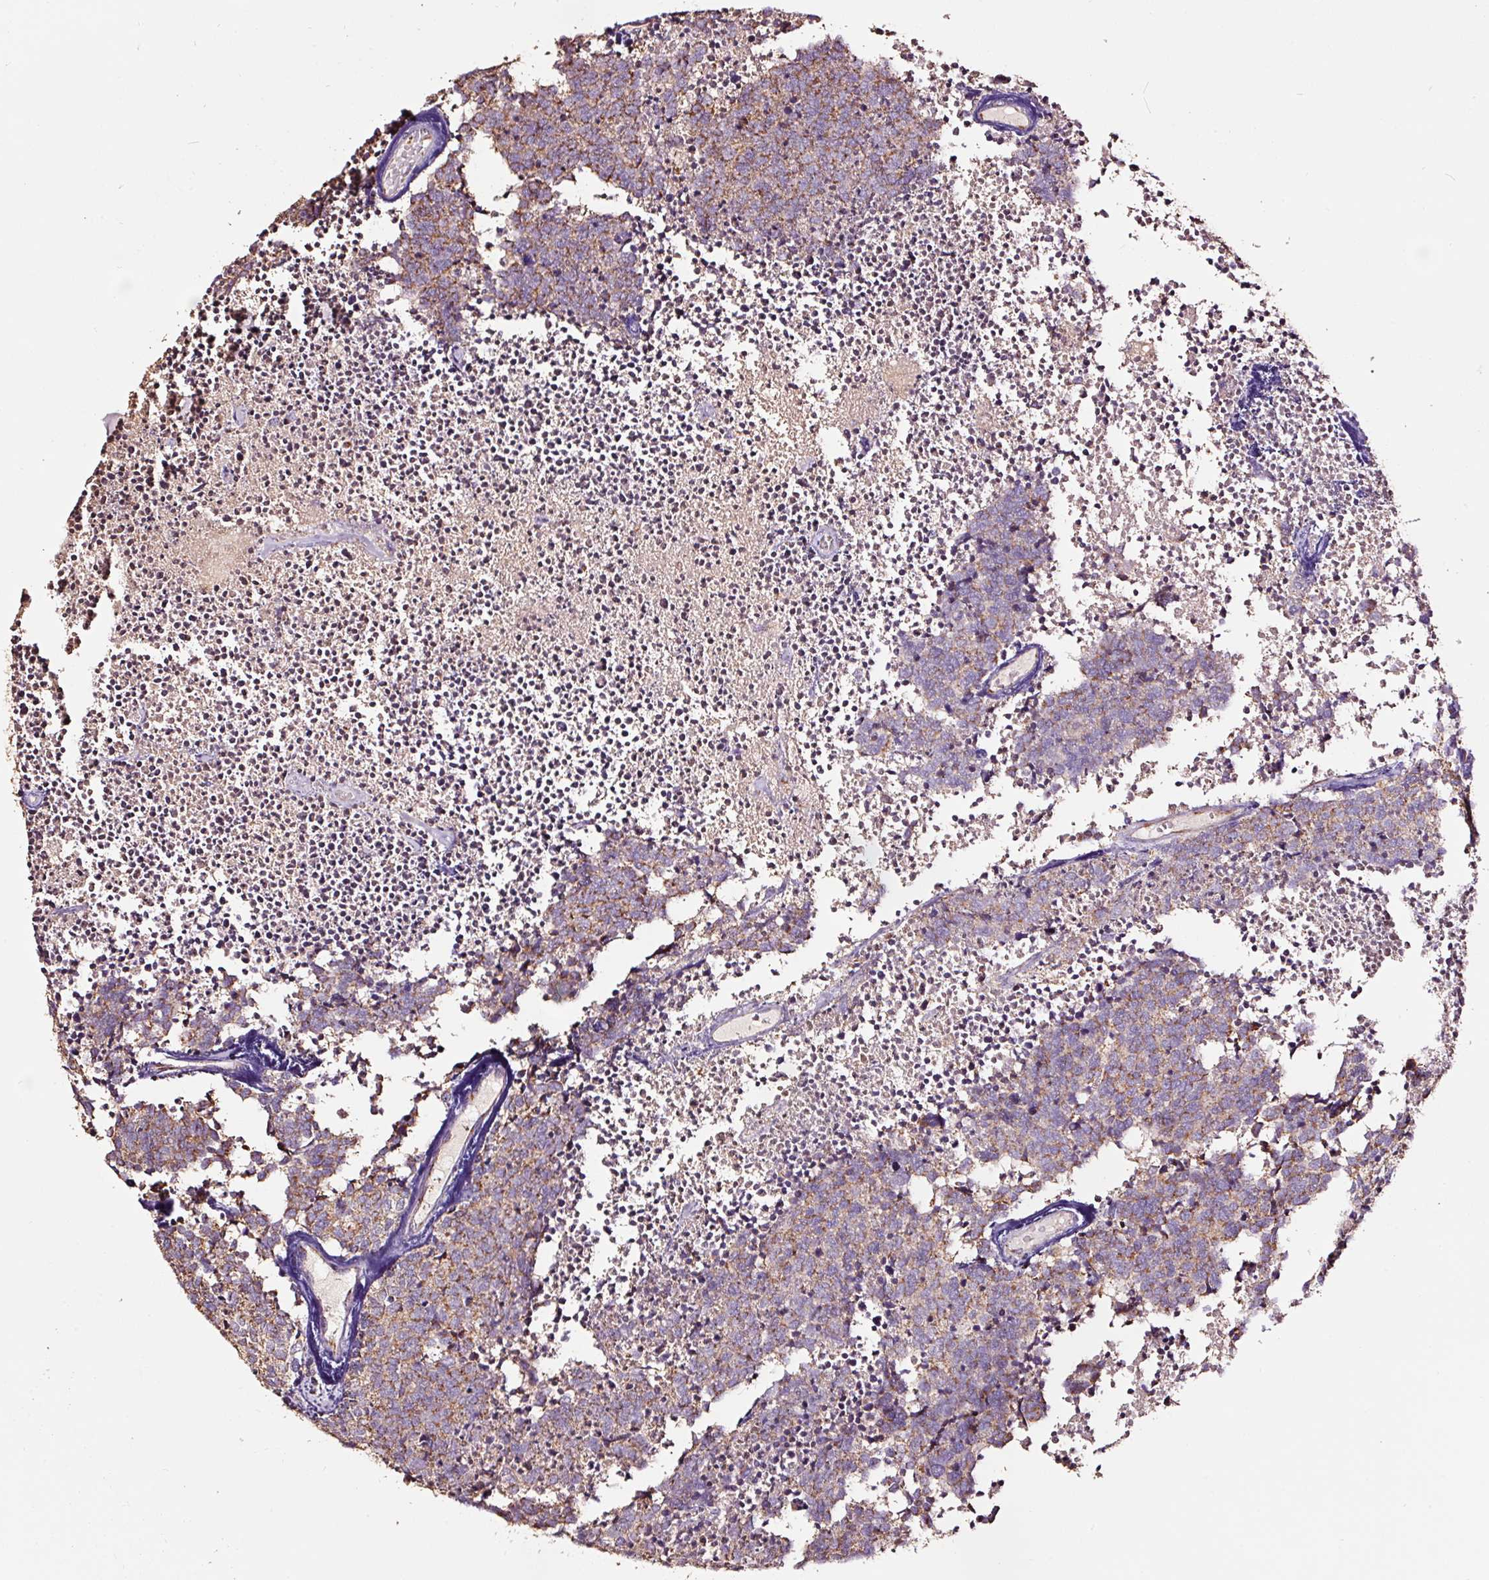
{"staining": {"intensity": "moderate", "quantity": "25%-75%", "location": "cytoplasmic/membranous"}, "tissue": "carcinoid", "cell_type": "Tumor cells", "image_type": "cancer", "snomed": [{"axis": "morphology", "description": "Carcinoid, malignant, NOS"}, {"axis": "topography", "description": "Skin"}], "caption": "Immunohistochemical staining of human carcinoid (malignant) demonstrates moderate cytoplasmic/membranous protein positivity in about 25%-75% of tumor cells.", "gene": "TPM1", "patient": {"sex": "female", "age": 79}}